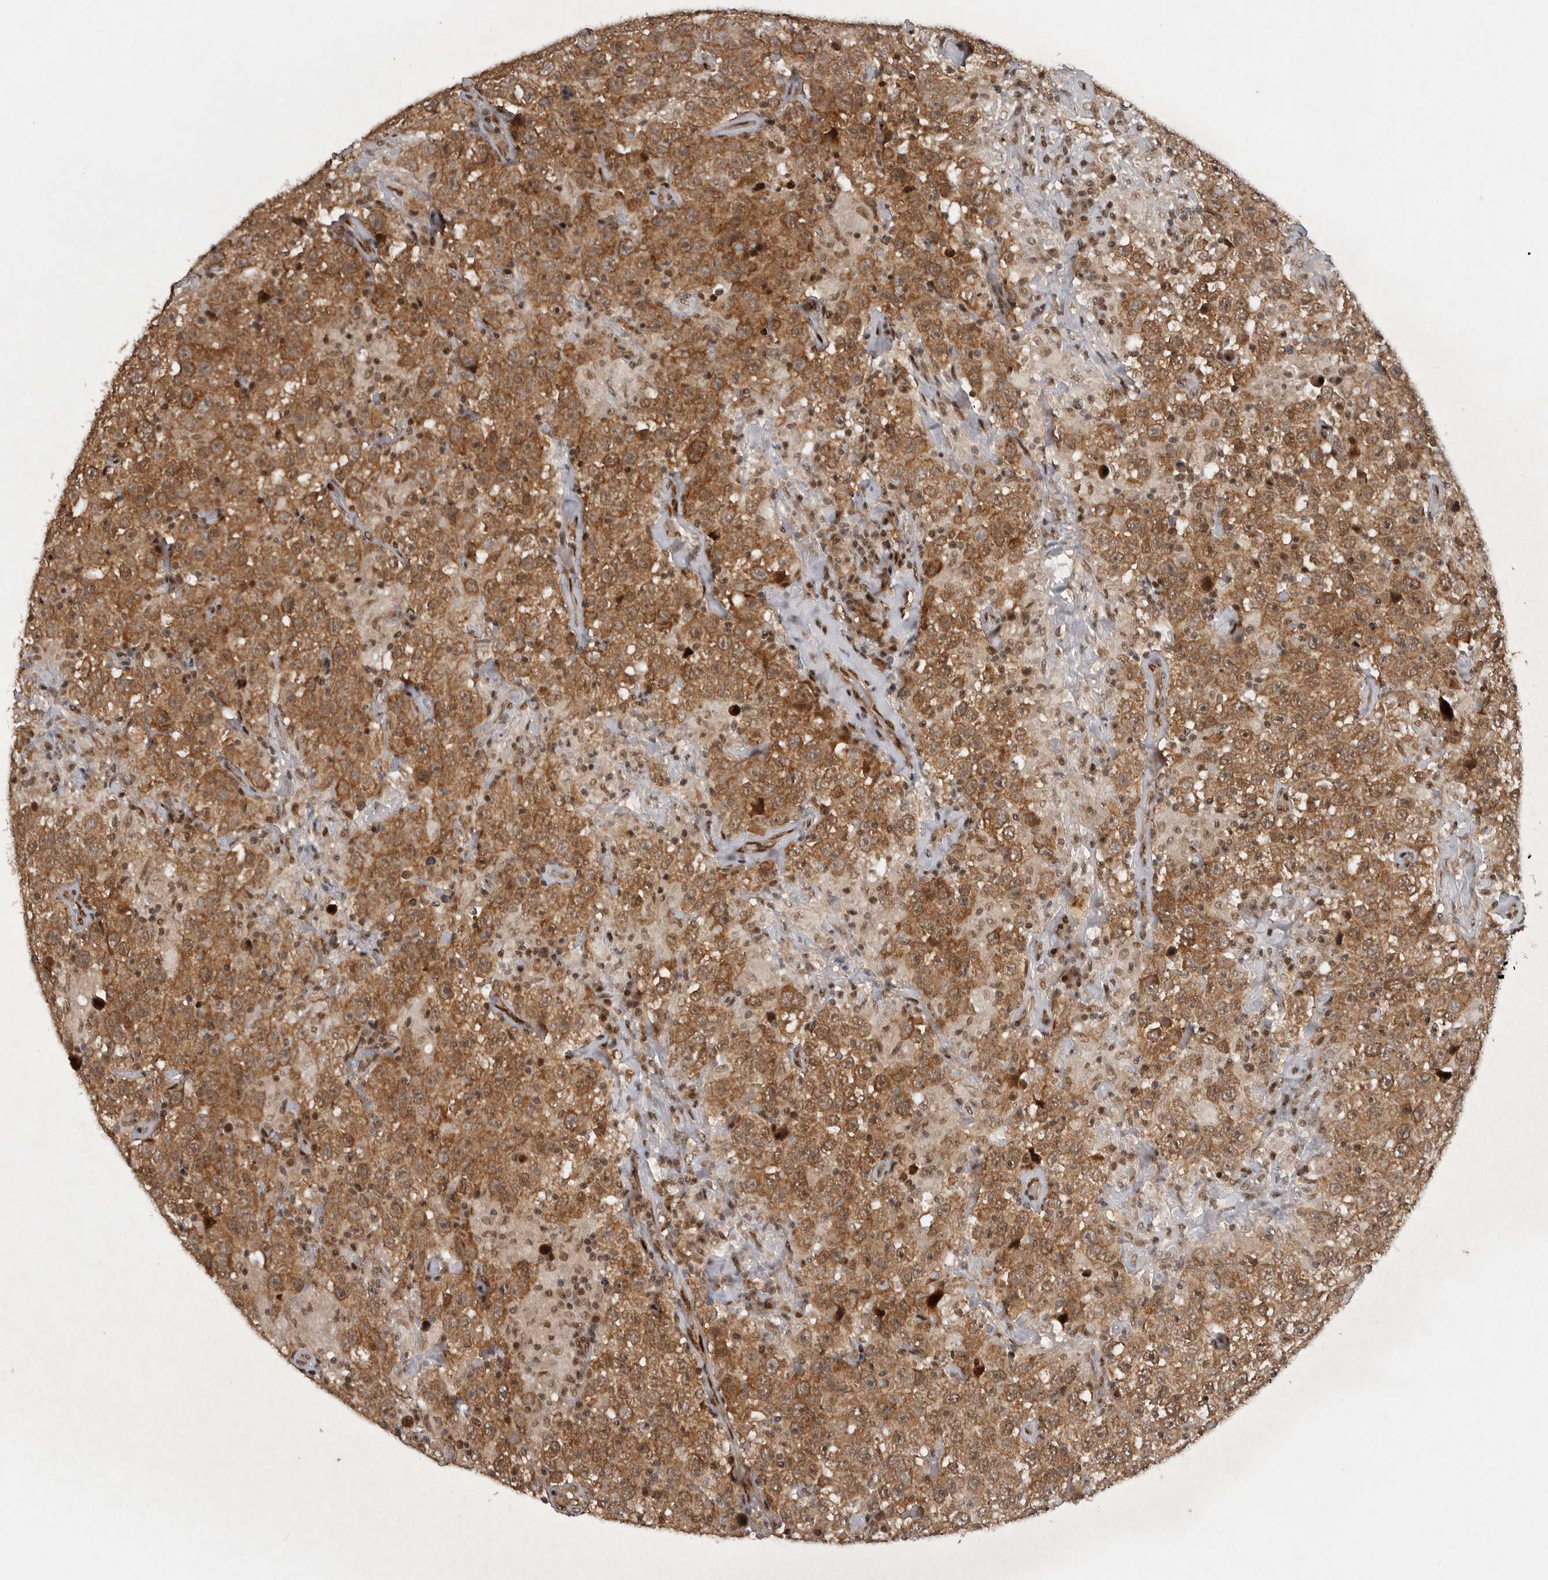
{"staining": {"intensity": "moderate", "quantity": ">75%", "location": "cytoplasmic/membranous"}, "tissue": "testis cancer", "cell_type": "Tumor cells", "image_type": "cancer", "snomed": [{"axis": "morphology", "description": "Seminoma, NOS"}, {"axis": "topography", "description": "Testis"}], "caption": "An immunohistochemistry image of neoplastic tissue is shown. Protein staining in brown shows moderate cytoplasmic/membranous positivity in seminoma (testis) within tumor cells. The staining was performed using DAB to visualize the protein expression in brown, while the nuclei were stained in blue with hematoxylin (Magnification: 20x).", "gene": "CDC27", "patient": {"sex": "male", "age": 41}}